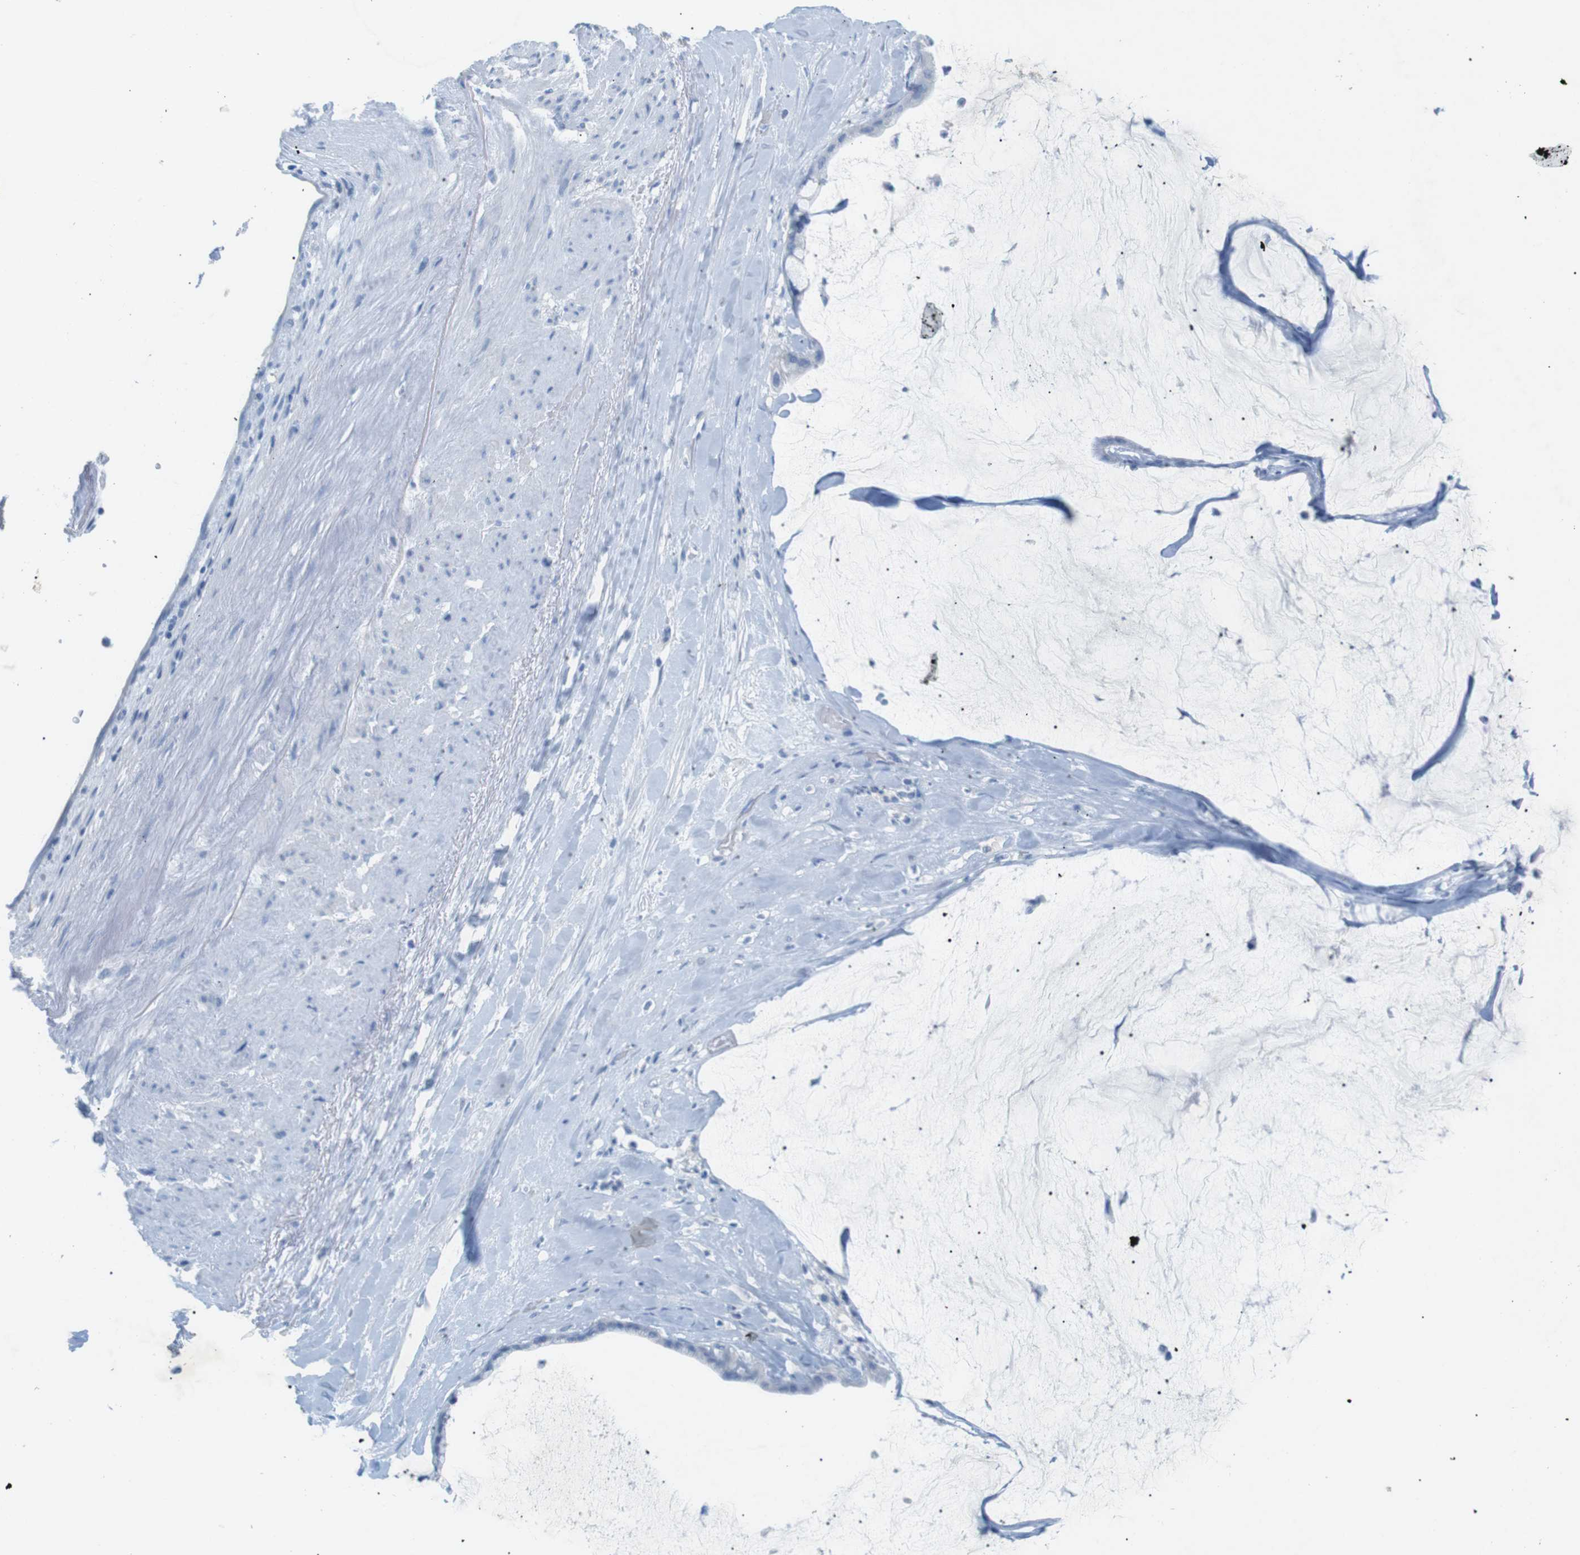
{"staining": {"intensity": "negative", "quantity": "none", "location": "none"}, "tissue": "pancreatic cancer", "cell_type": "Tumor cells", "image_type": "cancer", "snomed": [{"axis": "morphology", "description": "Adenocarcinoma, NOS"}, {"axis": "topography", "description": "Pancreas"}], "caption": "This is a photomicrograph of immunohistochemistry staining of pancreatic cancer (adenocarcinoma), which shows no staining in tumor cells.", "gene": "SALL4", "patient": {"sex": "male", "age": 41}}